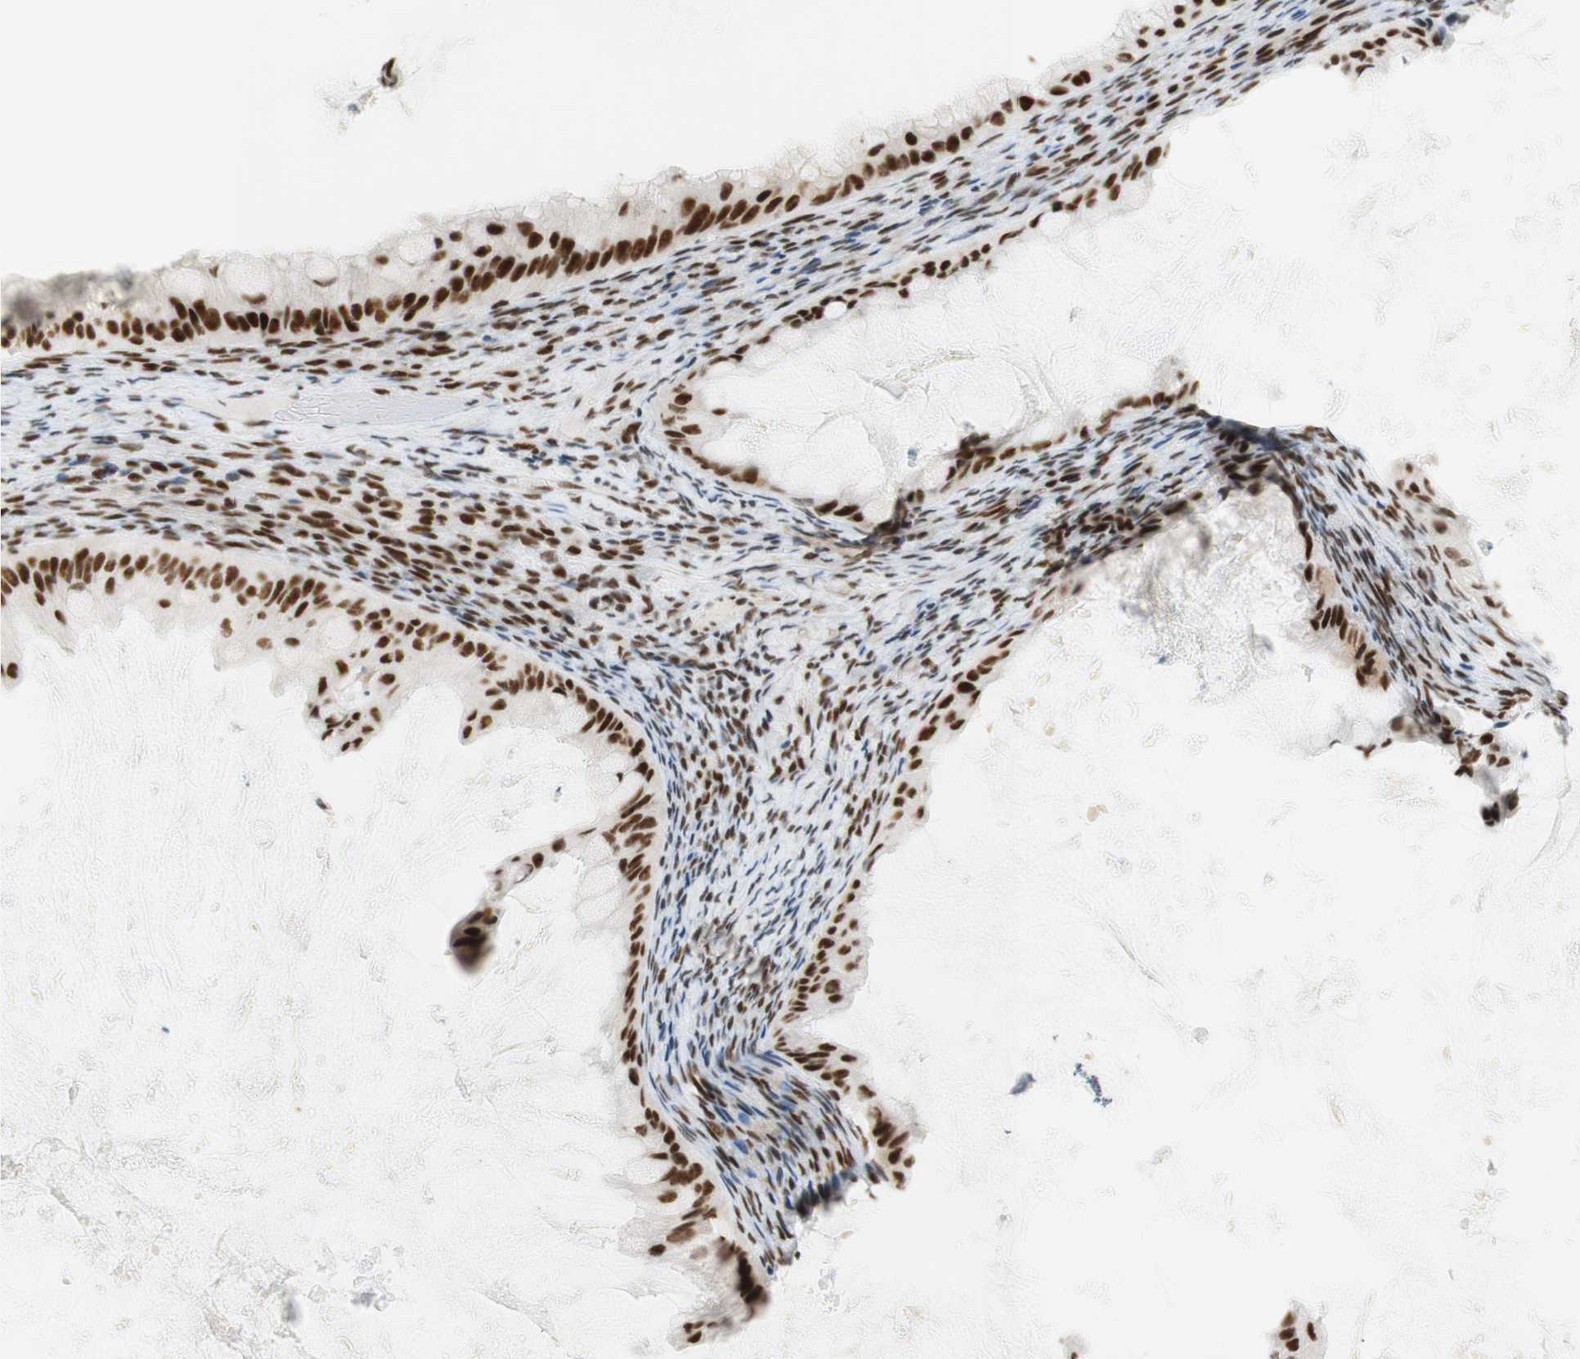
{"staining": {"intensity": "strong", "quantity": ">75%", "location": "nuclear"}, "tissue": "ovarian cancer", "cell_type": "Tumor cells", "image_type": "cancer", "snomed": [{"axis": "morphology", "description": "Cystadenocarcinoma, mucinous, NOS"}, {"axis": "topography", "description": "Ovary"}], "caption": "The image displays a brown stain indicating the presence of a protein in the nuclear of tumor cells in ovarian cancer (mucinous cystadenocarcinoma). (Stains: DAB in brown, nuclei in blue, Microscopy: brightfield microscopy at high magnification).", "gene": "RNF20", "patient": {"sex": "female", "age": 61}}